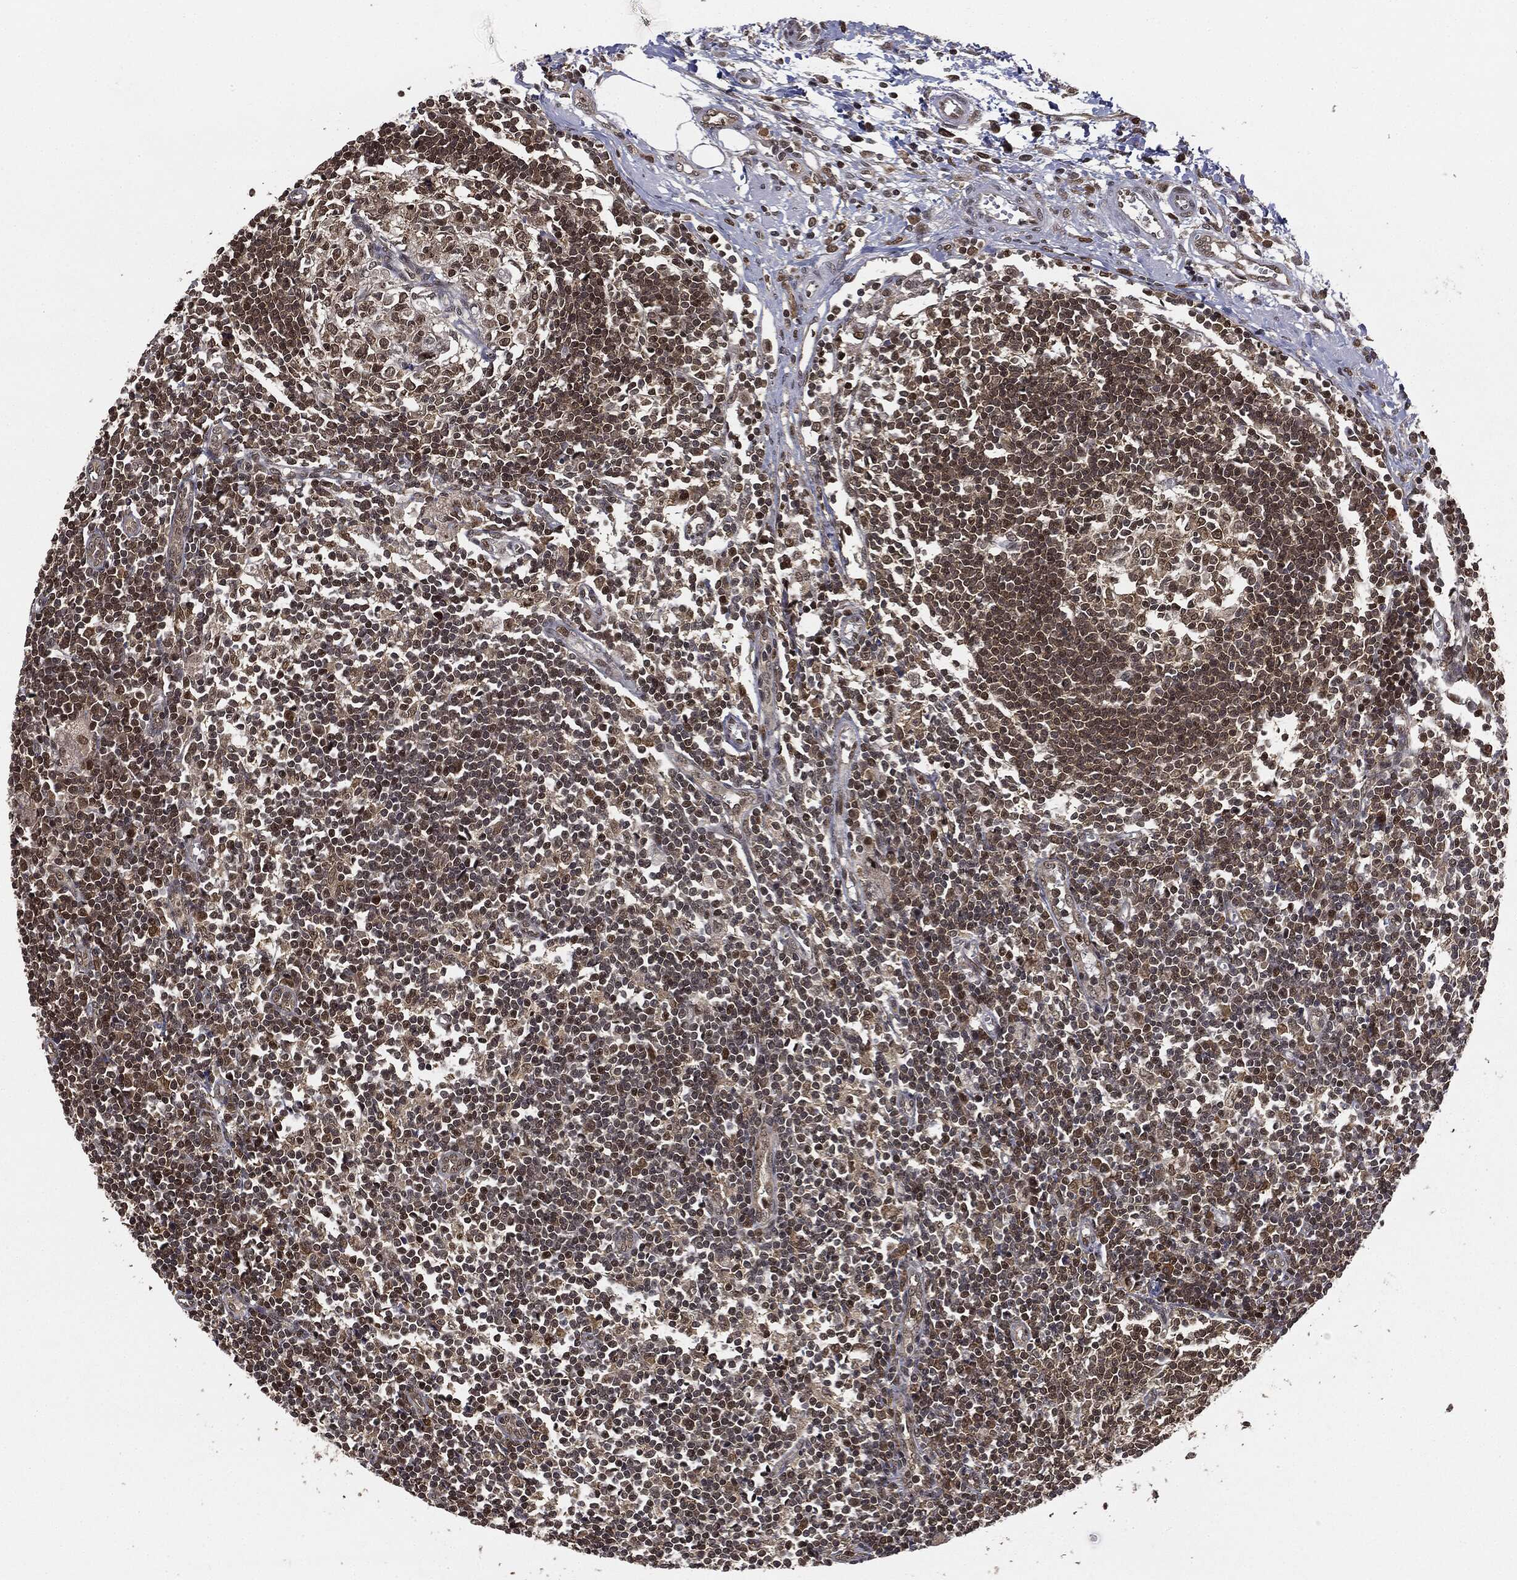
{"staining": {"intensity": "weak", "quantity": "25%-75%", "location": "cytoplasmic/membranous"}, "tissue": "lymph node", "cell_type": "Germinal center cells", "image_type": "normal", "snomed": [{"axis": "morphology", "description": "Normal tissue, NOS"}, {"axis": "morphology", "description": "Adenocarcinoma, NOS"}, {"axis": "topography", "description": "Lymph node"}, {"axis": "topography", "description": "Pancreas"}], "caption": "Immunohistochemistry photomicrograph of normal human lymph node stained for a protein (brown), which displays low levels of weak cytoplasmic/membranous expression in approximately 25%-75% of germinal center cells.", "gene": "TBC1D22A", "patient": {"sex": "female", "age": 58}}